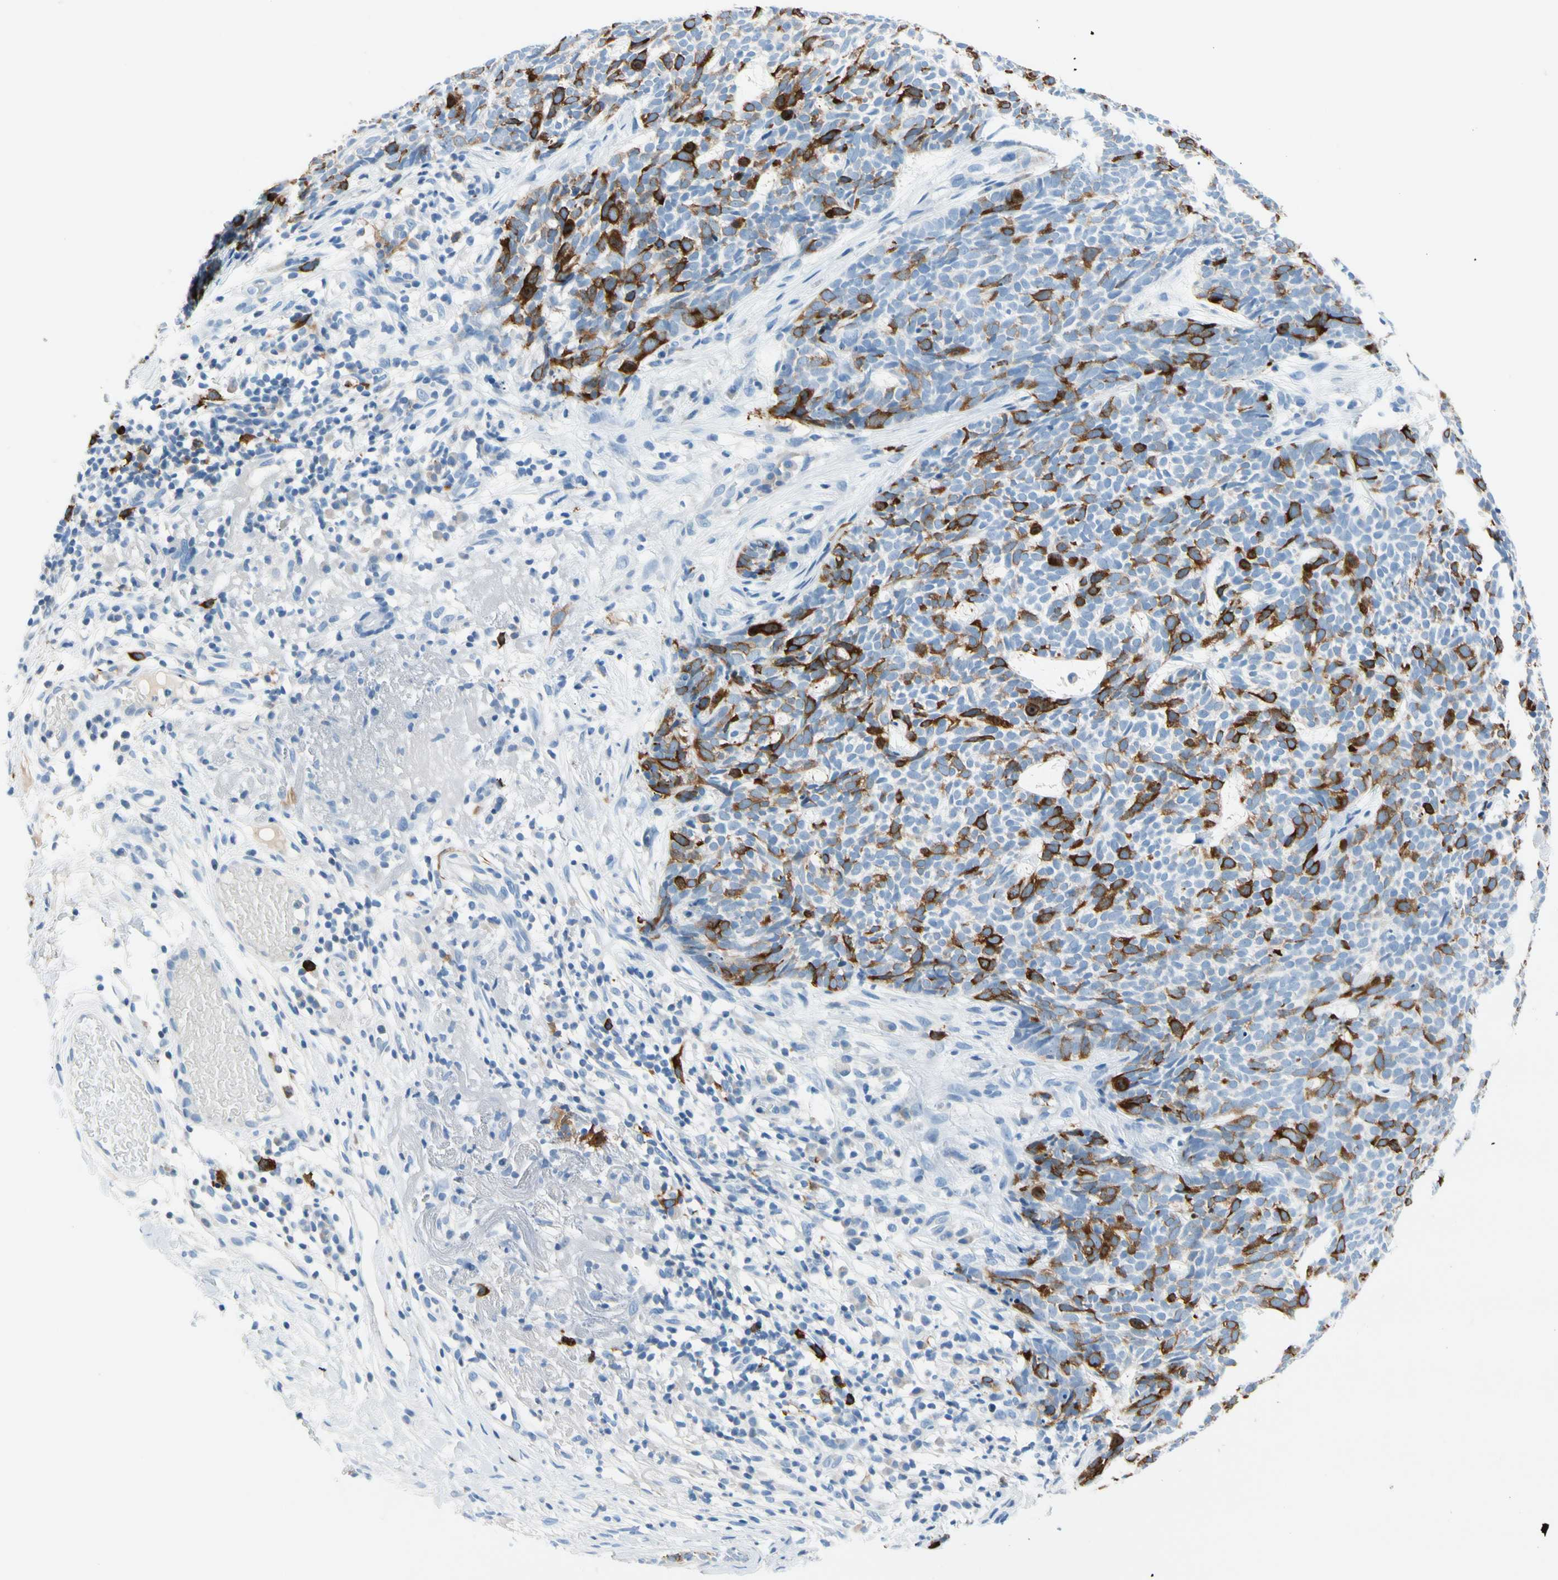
{"staining": {"intensity": "strong", "quantity": "<25%", "location": "cytoplasmic/membranous"}, "tissue": "skin cancer", "cell_type": "Tumor cells", "image_type": "cancer", "snomed": [{"axis": "morphology", "description": "Basal cell carcinoma"}, {"axis": "topography", "description": "Skin"}], "caption": "Immunohistochemistry (DAB (3,3'-diaminobenzidine)) staining of human basal cell carcinoma (skin) exhibits strong cytoplasmic/membranous protein expression in about <25% of tumor cells.", "gene": "TACC3", "patient": {"sex": "female", "age": 84}}